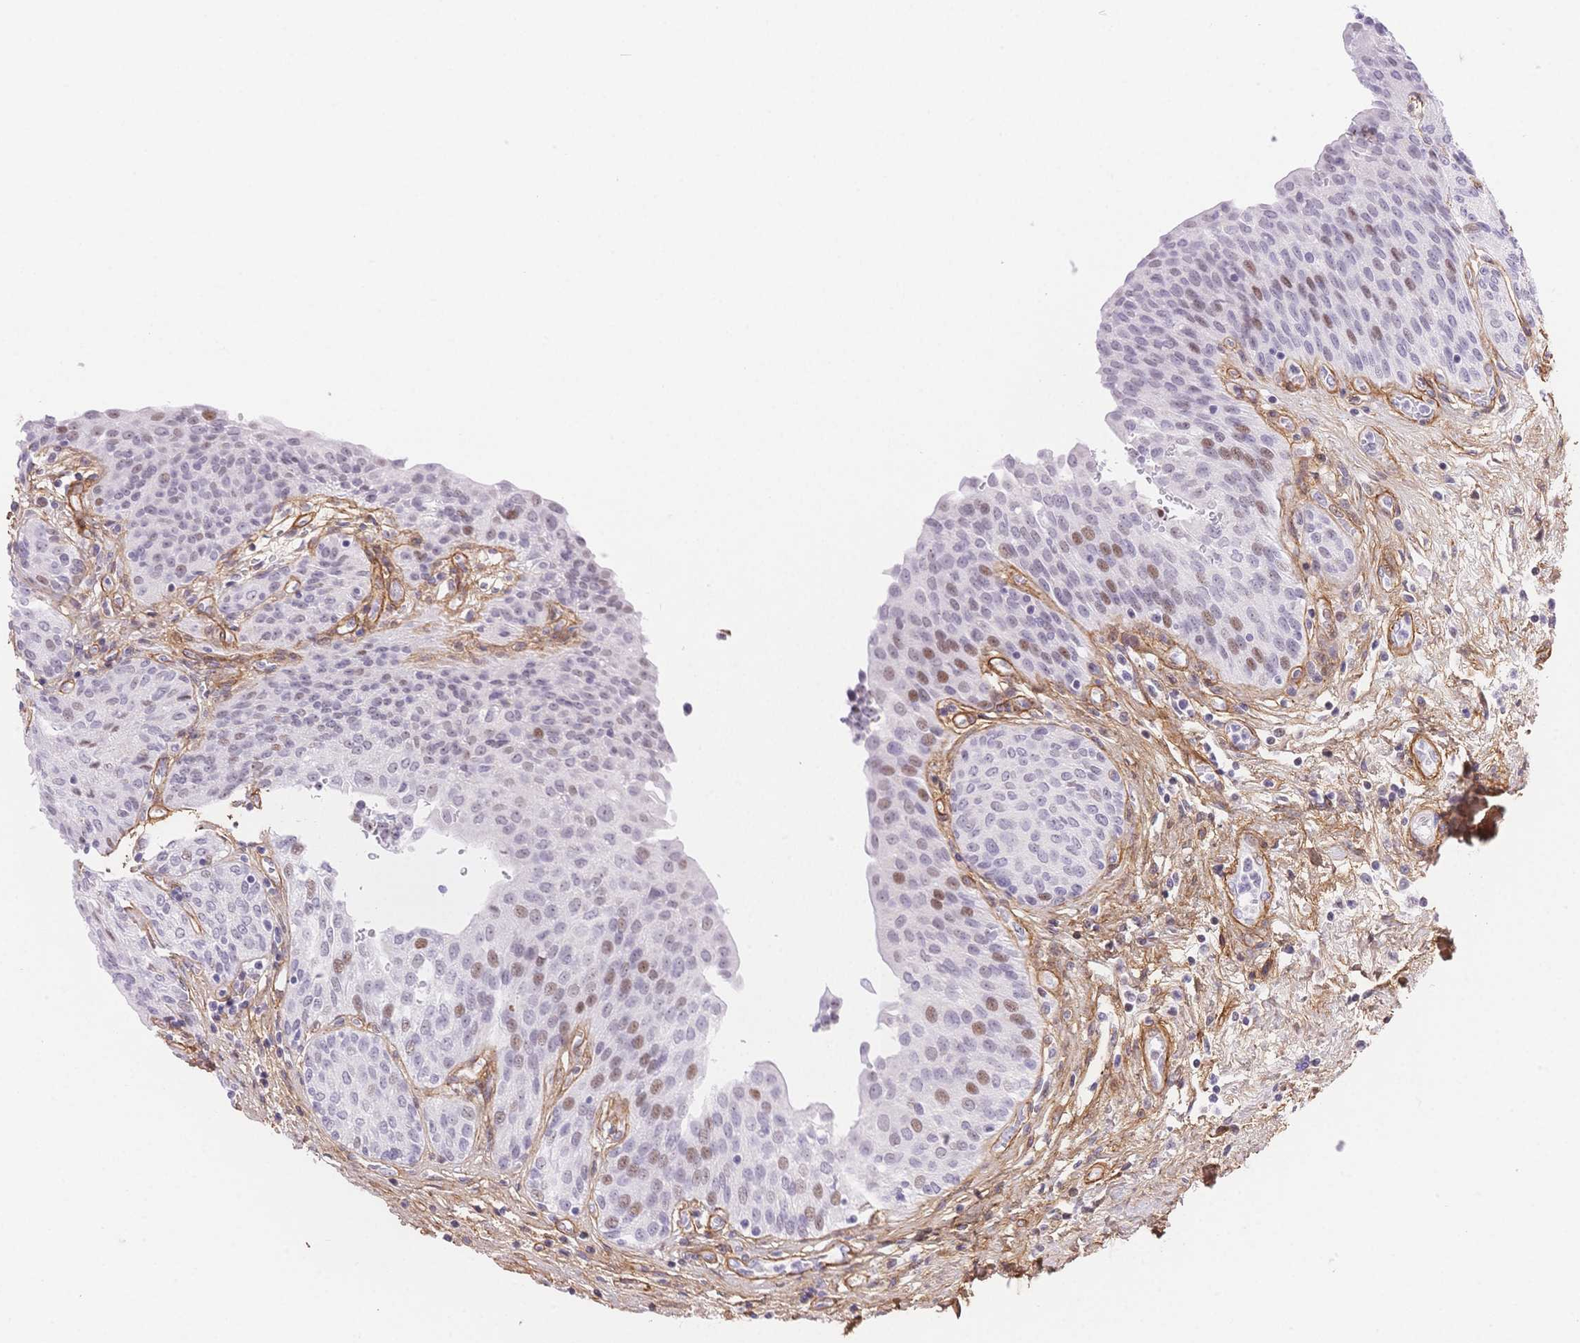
{"staining": {"intensity": "moderate", "quantity": "<25%", "location": "nuclear"}, "tissue": "urinary bladder", "cell_type": "Urothelial cells", "image_type": "normal", "snomed": [{"axis": "morphology", "description": "Normal tissue, NOS"}, {"axis": "topography", "description": "Urinary bladder"}], "caption": "Benign urinary bladder displays moderate nuclear staining in approximately <25% of urothelial cells, visualized by immunohistochemistry.", "gene": "PDZD2", "patient": {"sex": "male", "age": 68}}